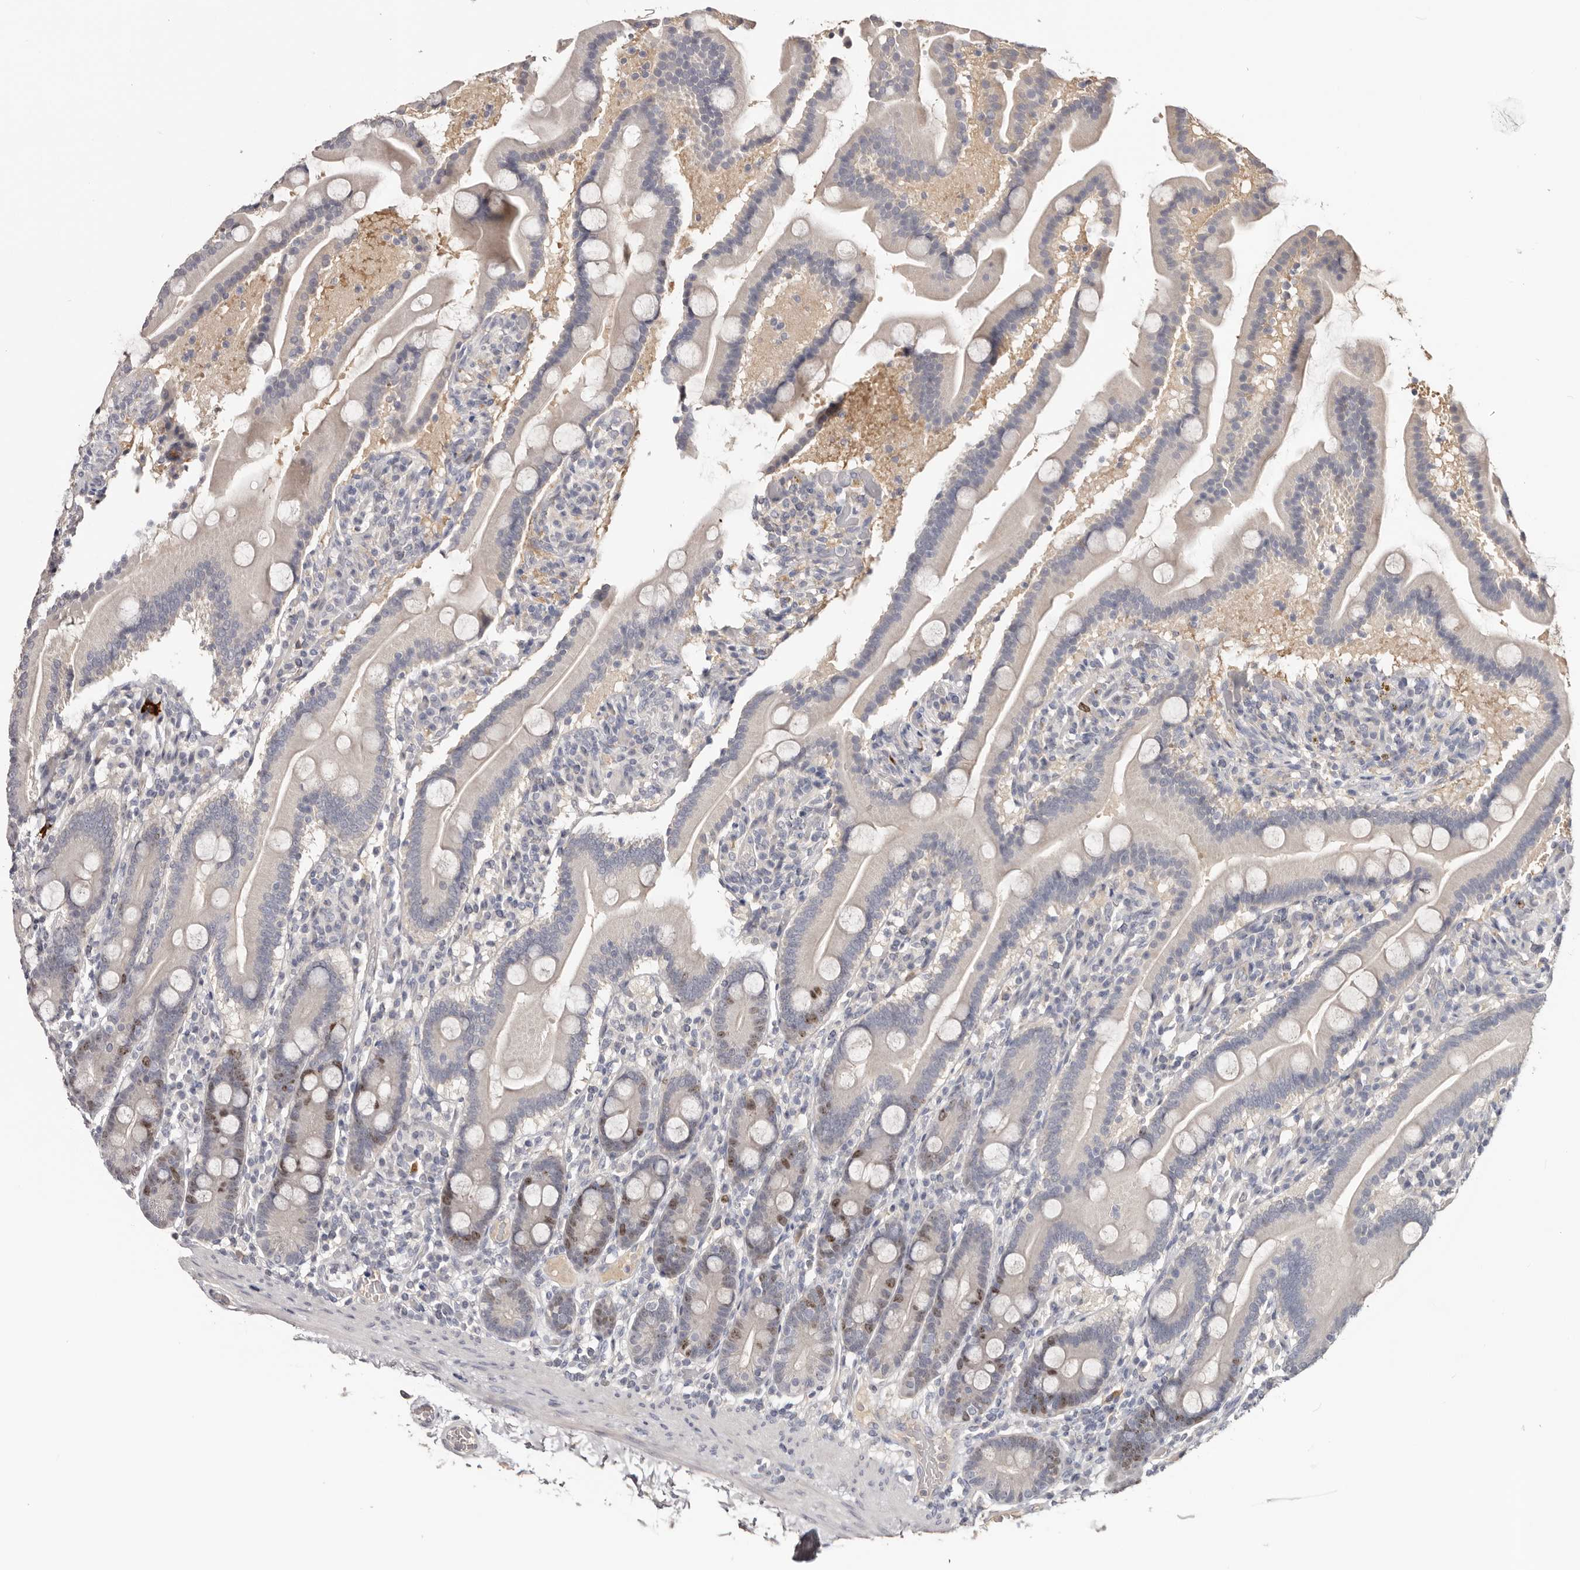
{"staining": {"intensity": "moderate", "quantity": "<25%", "location": "nuclear"}, "tissue": "duodenum", "cell_type": "Glandular cells", "image_type": "normal", "snomed": [{"axis": "morphology", "description": "Normal tissue, NOS"}, {"axis": "topography", "description": "Duodenum"}], "caption": "Protein expression analysis of benign duodenum reveals moderate nuclear positivity in approximately <25% of glandular cells.", "gene": "CCDC190", "patient": {"sex": "male", "age": 55}}